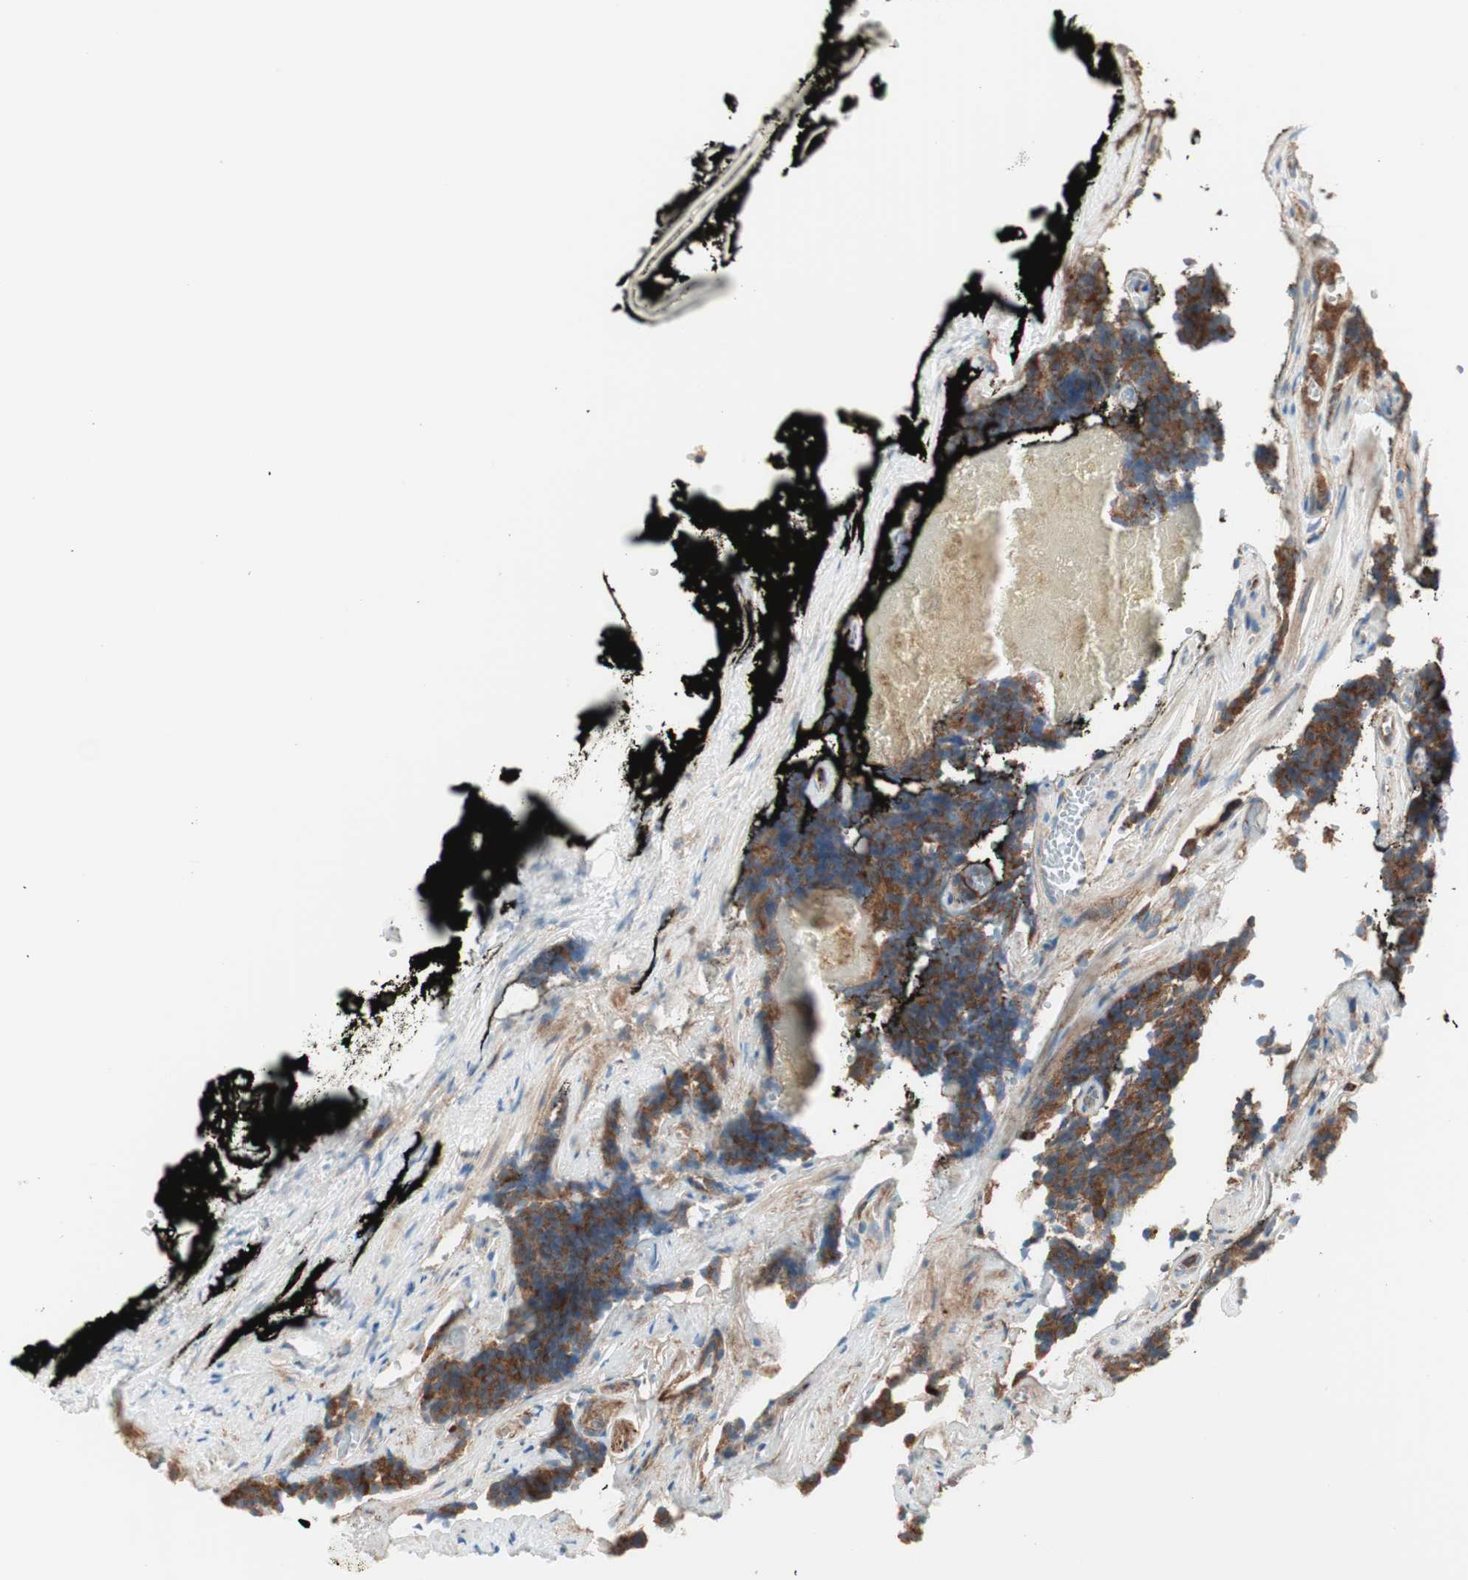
{"staining": {"intensity": "moderate", "quantity": ">75%", "location": "cytoplasmic/membranous"}, "tissue": "prostate cancer", "cell_type": "Tumor cells", "image_type": "cancer", "snomed": [{"axis": "morphology", "description": "Adenocarcinoma, High grade"}, {"axis": "topography", "description": "Prostate"}], "caption": "Protein expression analysis of human prostate cancer (high-grade adenocarcinoma) reveals moderate cytoplasmic/membranous positivity in about >75% of tumor cells.", "gene": "ATP6V1G1", "patient": {"sex": "male", "age": 58}}